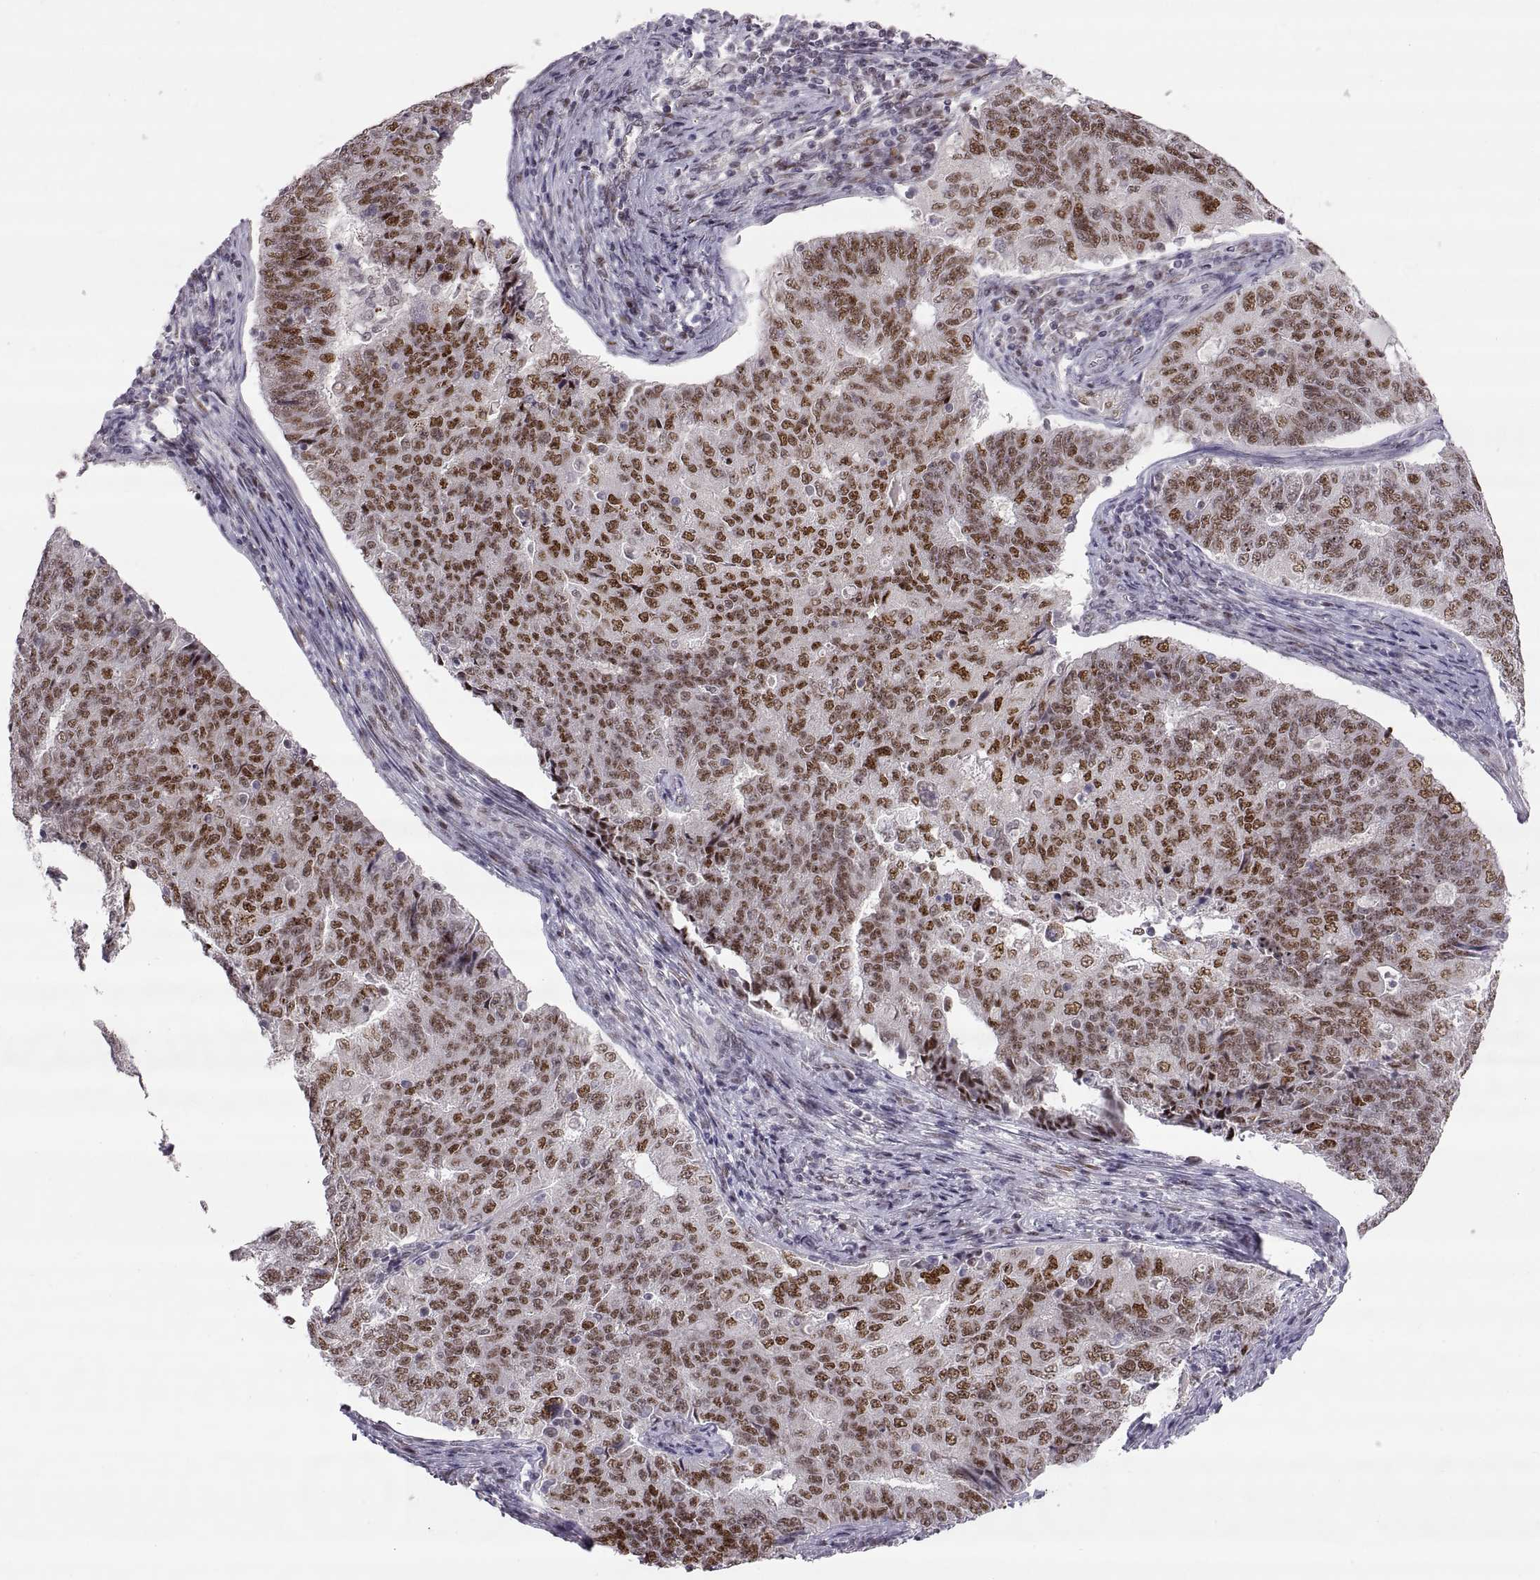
{"staining": {"intensity": "strong", "quantity": ">75%", "location": "nuclear"}, "tissue": "endometrial cancer", "cell_type": "Tumor cells", "image_type": "cancer", "snomed": [{"axis": "morphology", "description": "Adenocarcinoma, NOS"}, {"axis": "topography", "description": "Endometrium"}], "caption": "IHC (DAB (3,3'-diaminobenzidine)) staining of human adenocarcinoma (endometrial) shows strong nuclear protein positivity in about >75% of tumor cells. Nuclei are stained in blue.", "gene": "SNAI1", "patient": {"sex": "female", "age": 43}}